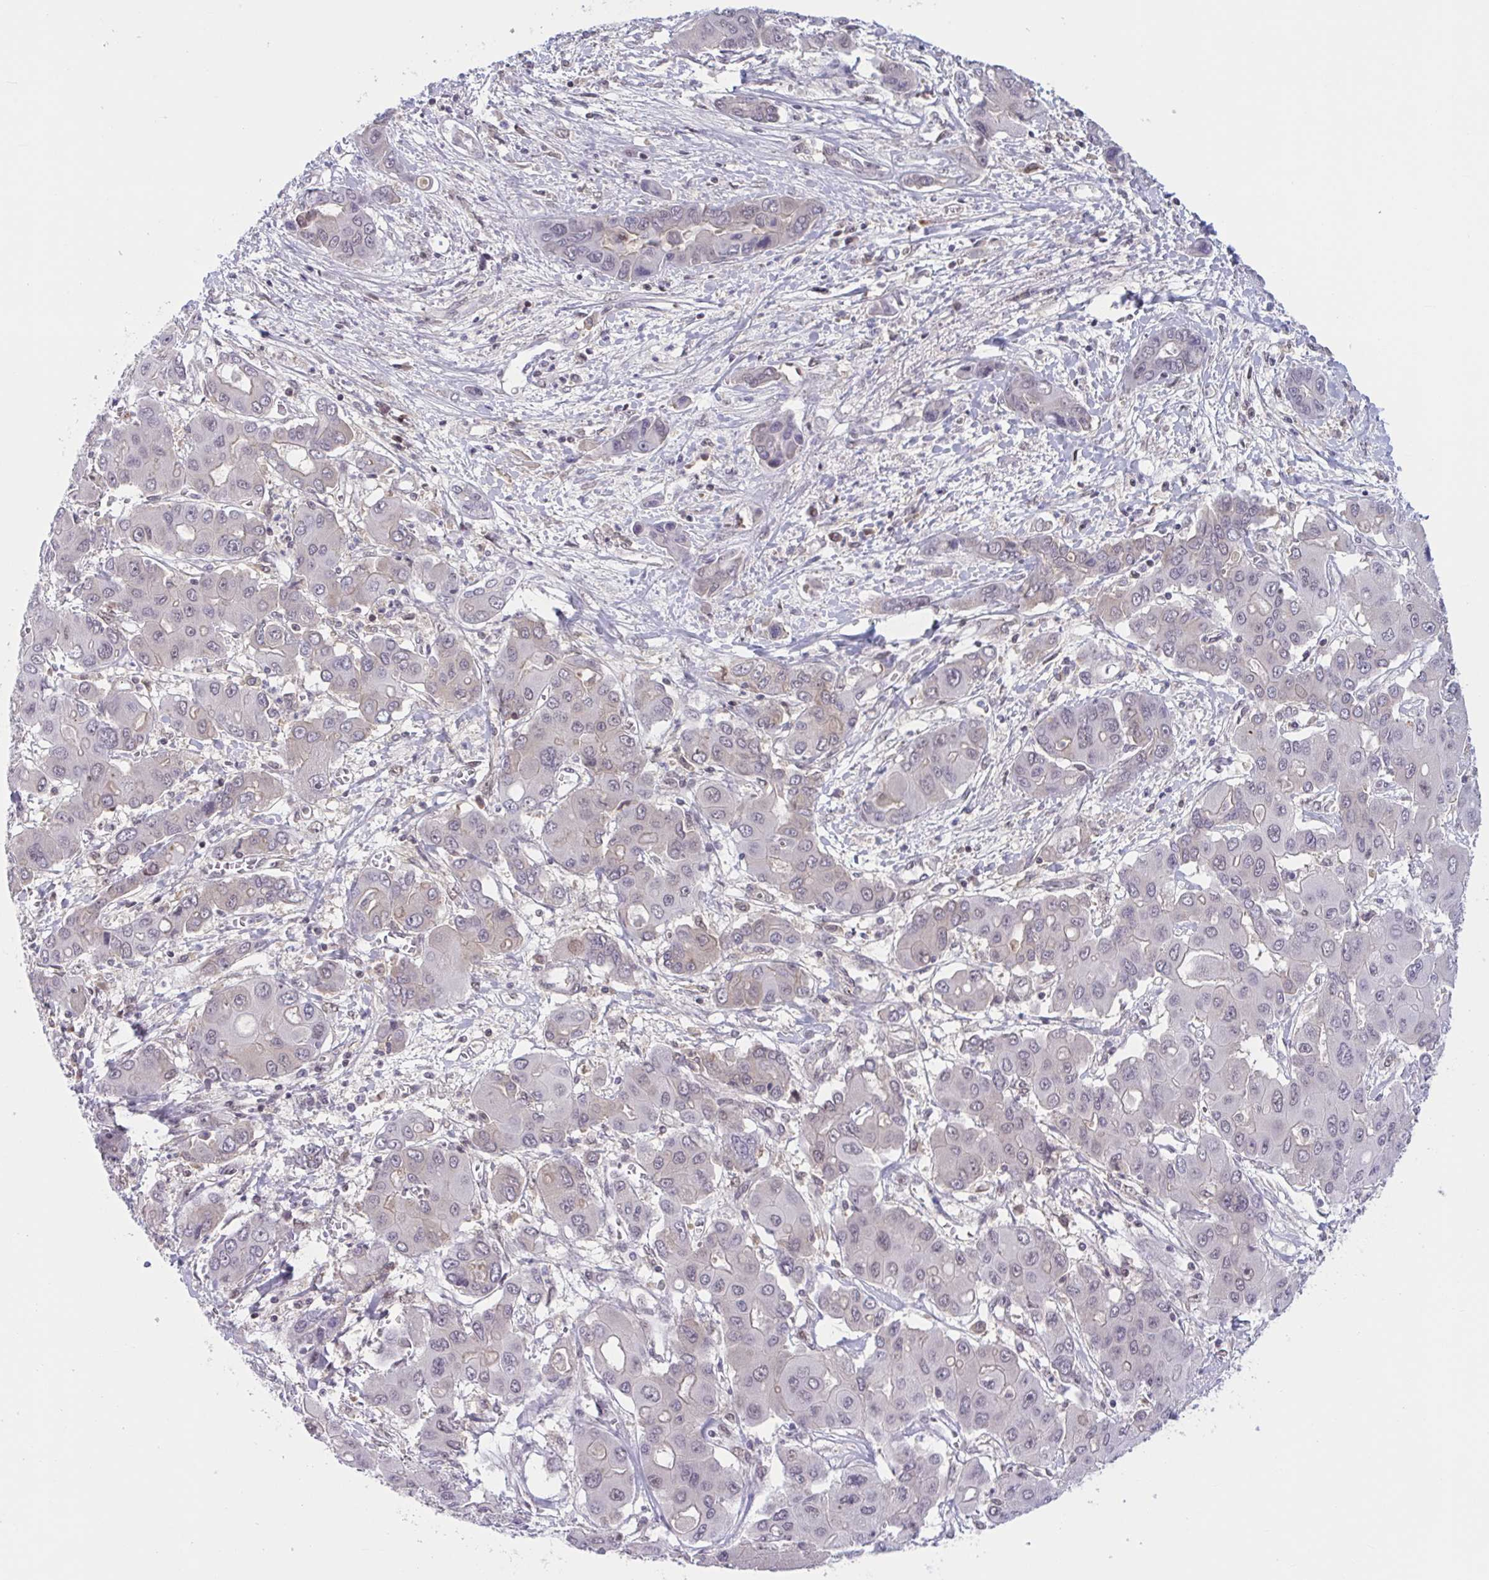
{"staining": {"intensity": "negative", "quantity": "none", "location": "none"}, "tissue": "liver cancer", "cell_type": "Tumor cells", "image_type": "cancer", "snomed": [{"axis": "morphology", "description": "Cholangiocarcinoma"}, {"axis": "topography", "description": "Liver"}], "caption": "Cholangiocarcinoma (liver) stained for a protein using immunohistochemistry displays no expression tumor cells.", "gene": "TTC7B", "patient": {"sex": "male", "age": 67}}